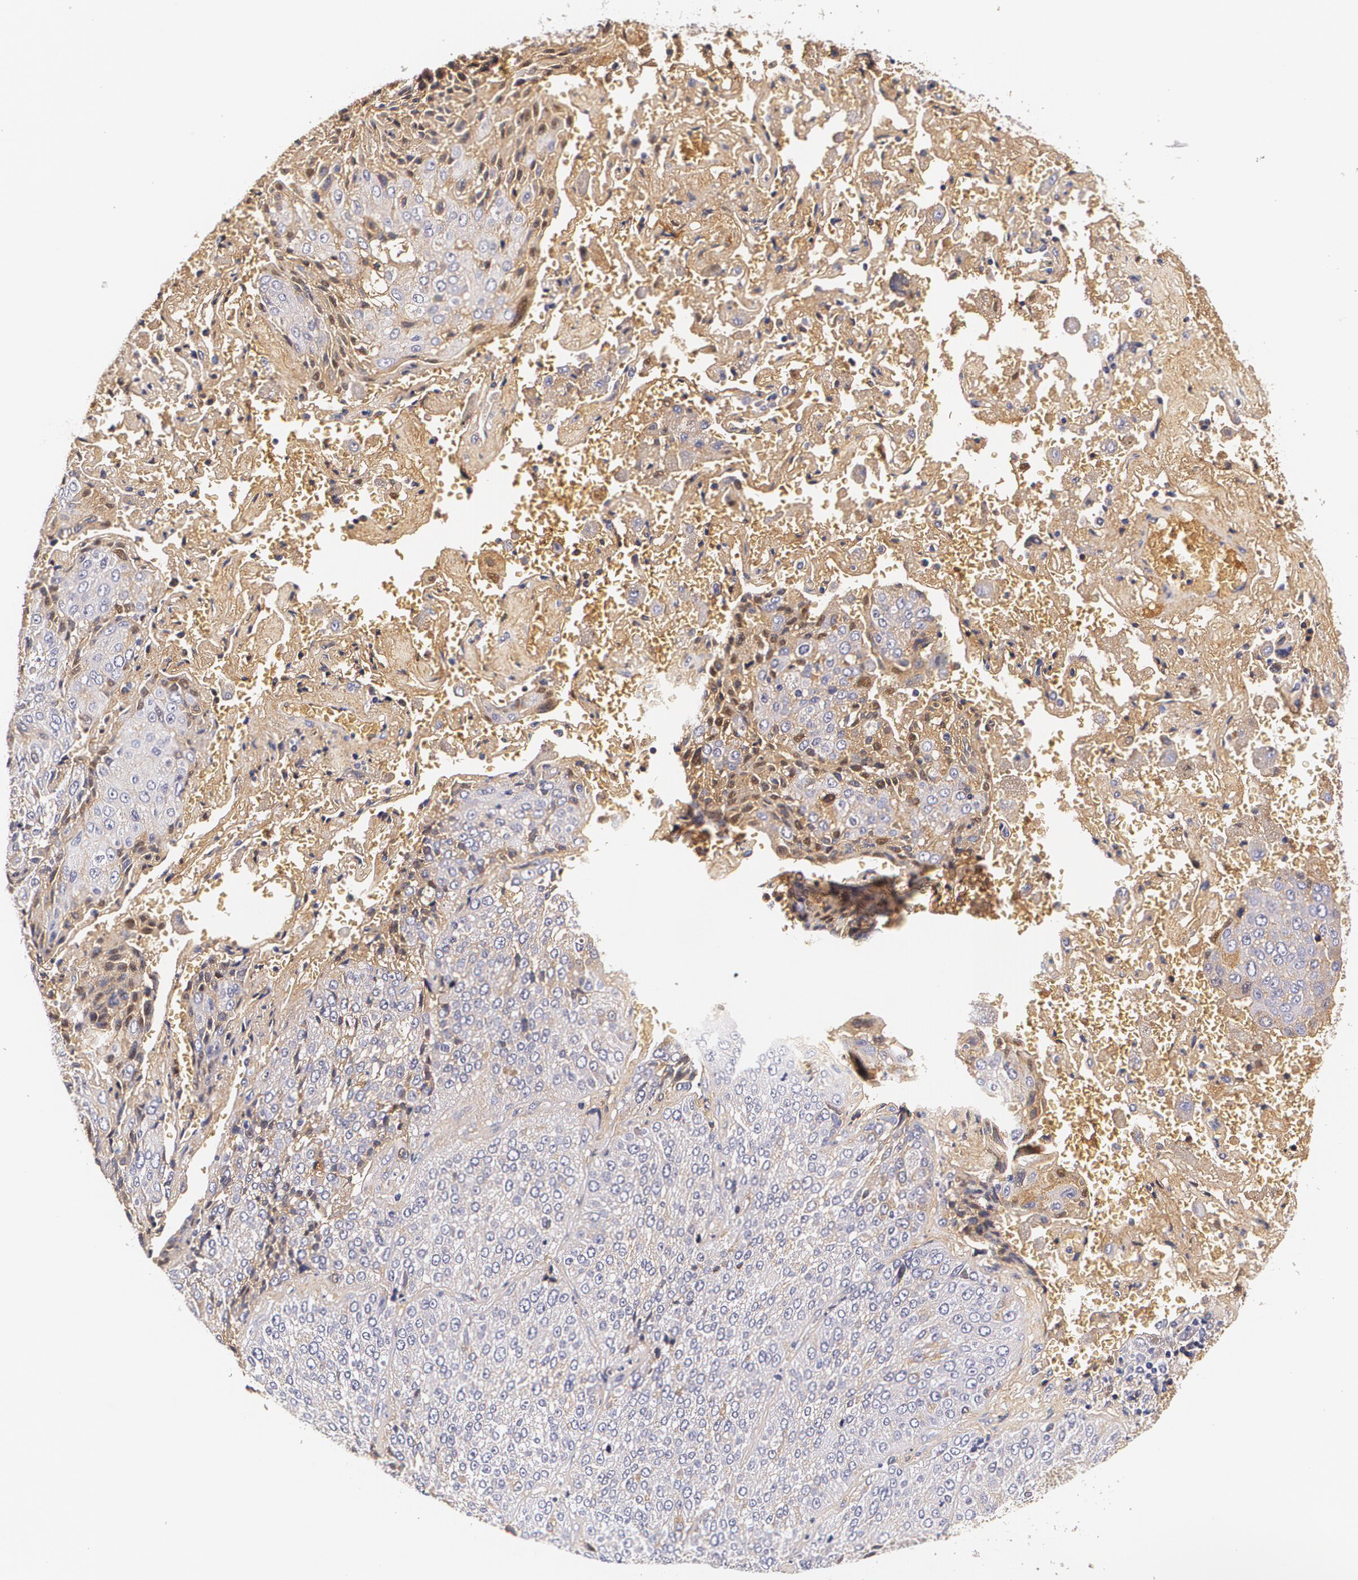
{"staining": {"intensity": "negative", "quantity": "none", "location": "none"}, "tissue": "lung cancer", "cell_type": "Tumor cells", "image_type": "cancer", "snomed": [{"axis": "morphology", "description": "Squamous cell carcinoma, NOS"}, {"axis": "topography", "description": "Lung"}], "caption": "DAB (3,3'-diaminobenzidine) immunohistochemical staining of human lung squamous cell carcinoma displays no significant staining in tumor cells.", "gene": "TTR", "patient": {"sex": "male", "age": 54}}